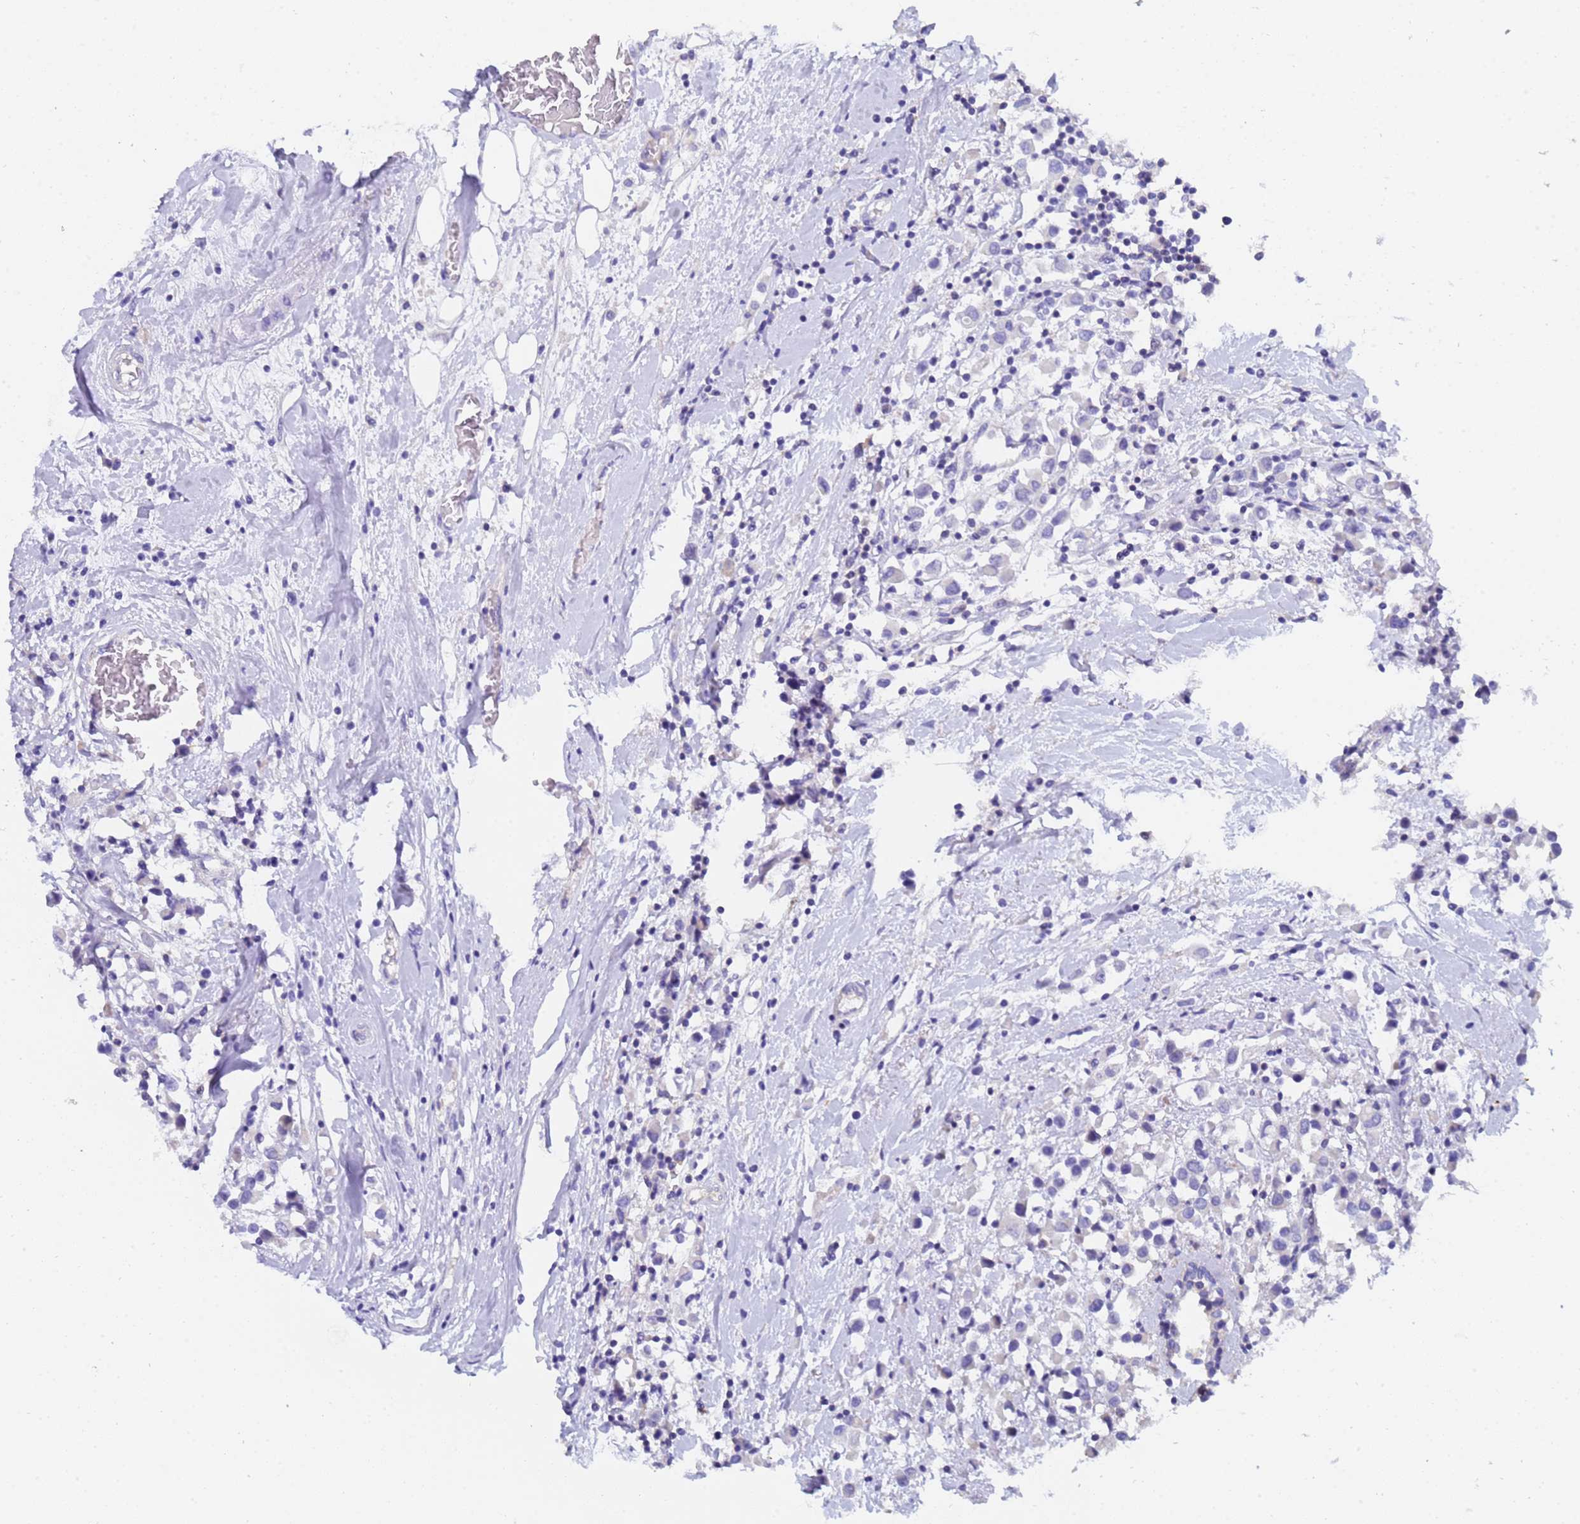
{"staining": {"intensity": "negative", "quantity": "none", "location": "none"}, "tissue": "breast cancer", "cell_type": "Tumor cells", "image_type": "cancer", "snomed": [{"axis": "morphology", "description": "Duct carcinoma"}, {"axis": "topography", "description": "Breast"}], "caption": "Immunohistochemistry (IHC) photomicrograph of infiltrating ductal carcinoma (breast) stained for a protein (brown), which displays no staining in tumor cells.", "gene": "UBE2O", "patient": {"sex": "female", "age": 61}}